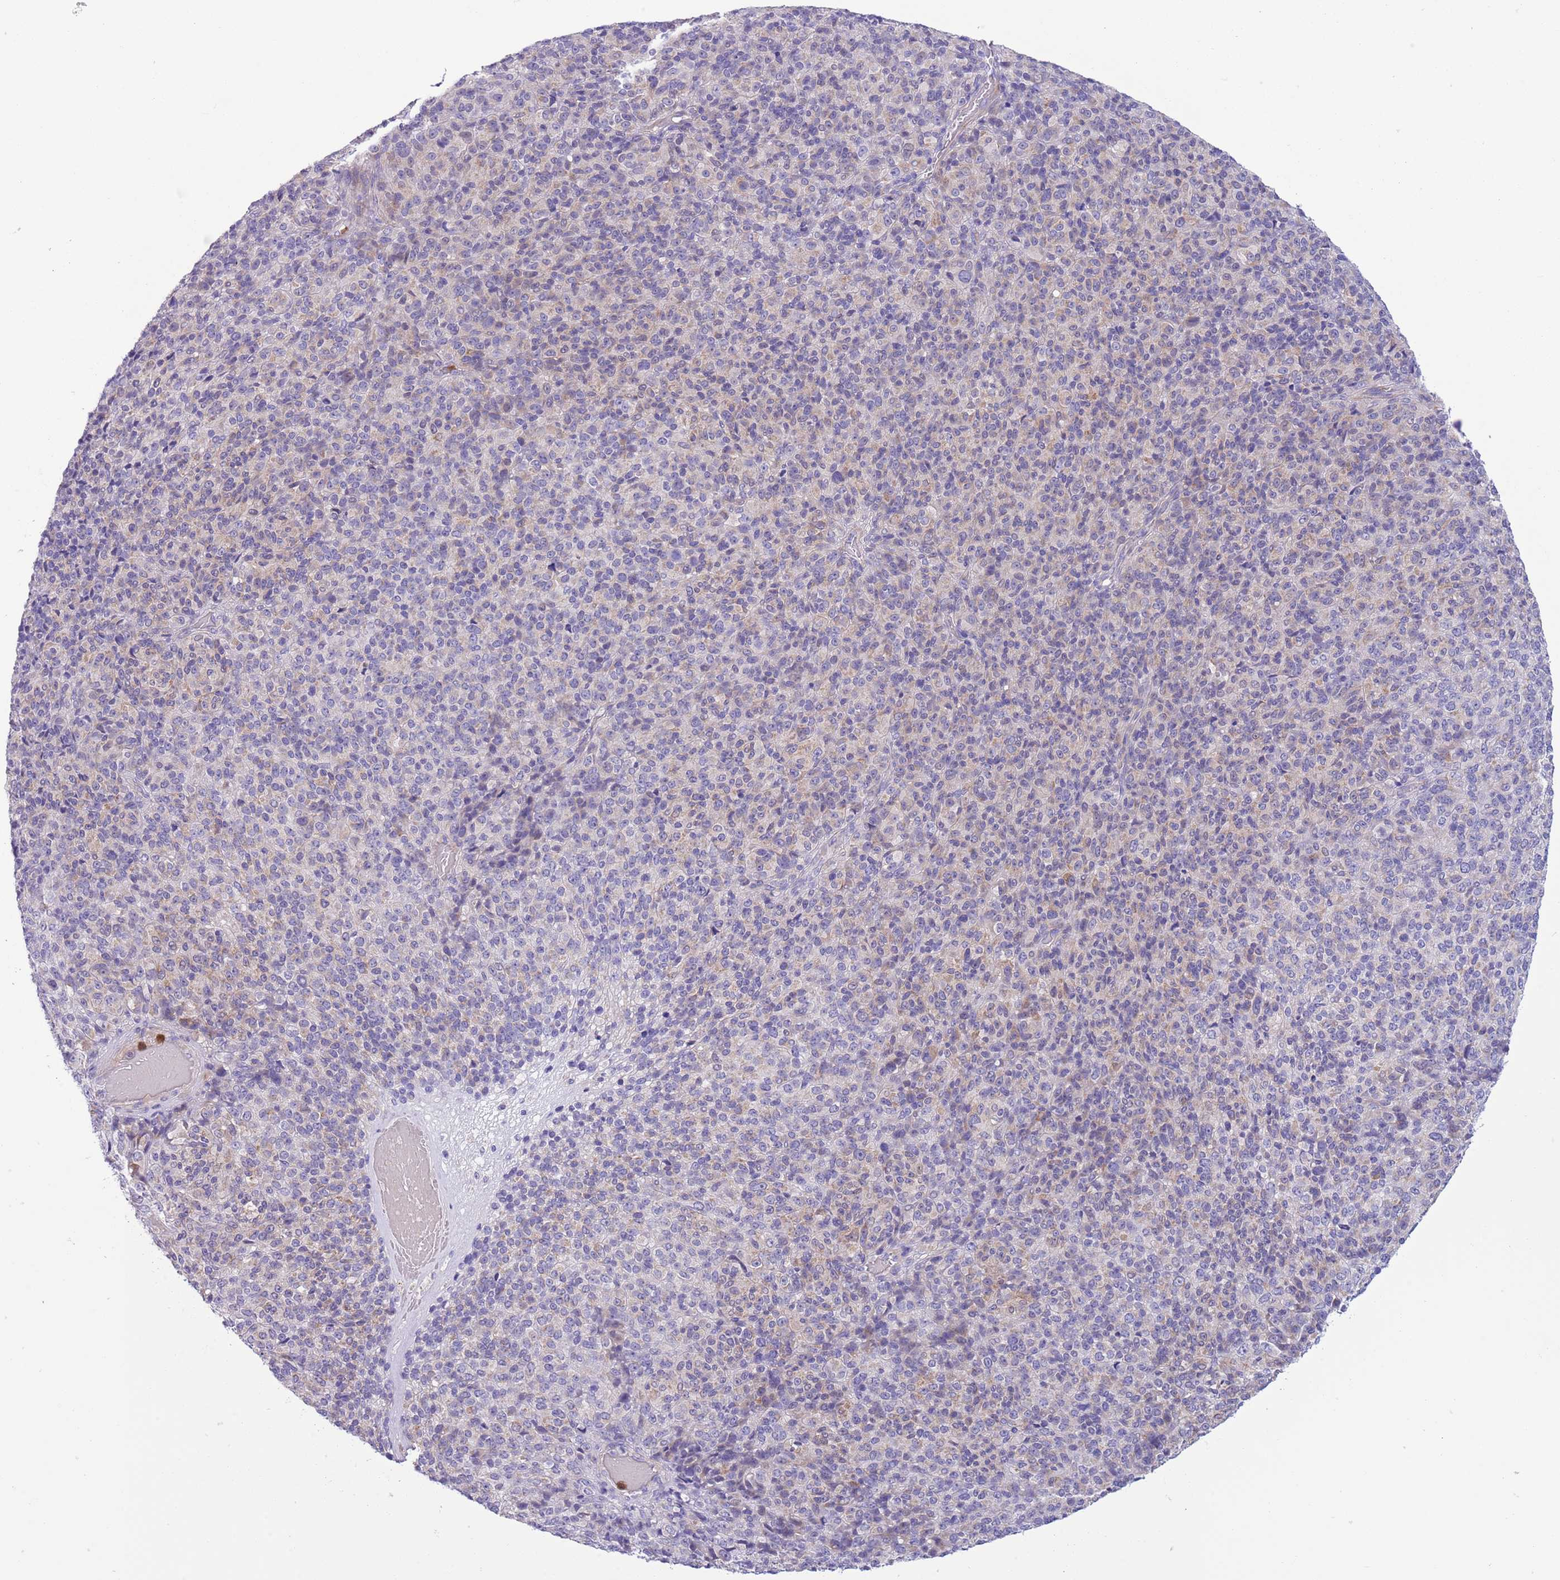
{"staining": {"intensity": "negative", "quantity": "none", "location": "none"}, "tissue": "melanoma", "cell_type": "Tumor cells", "image_type": "cancer", "snomed": [{"axis": "morphology", "description": "Malignant melanoma, Metastatic site"}, {"axis": "topography", "description": "Brain"}], "caption": "A micrograph of malignant melanoma (metastatic site) stained for a protein demonstrates no brown staining in tumor cells.", "gene": "OR6M1", "patient": {"sex": "female", "age": 56}}